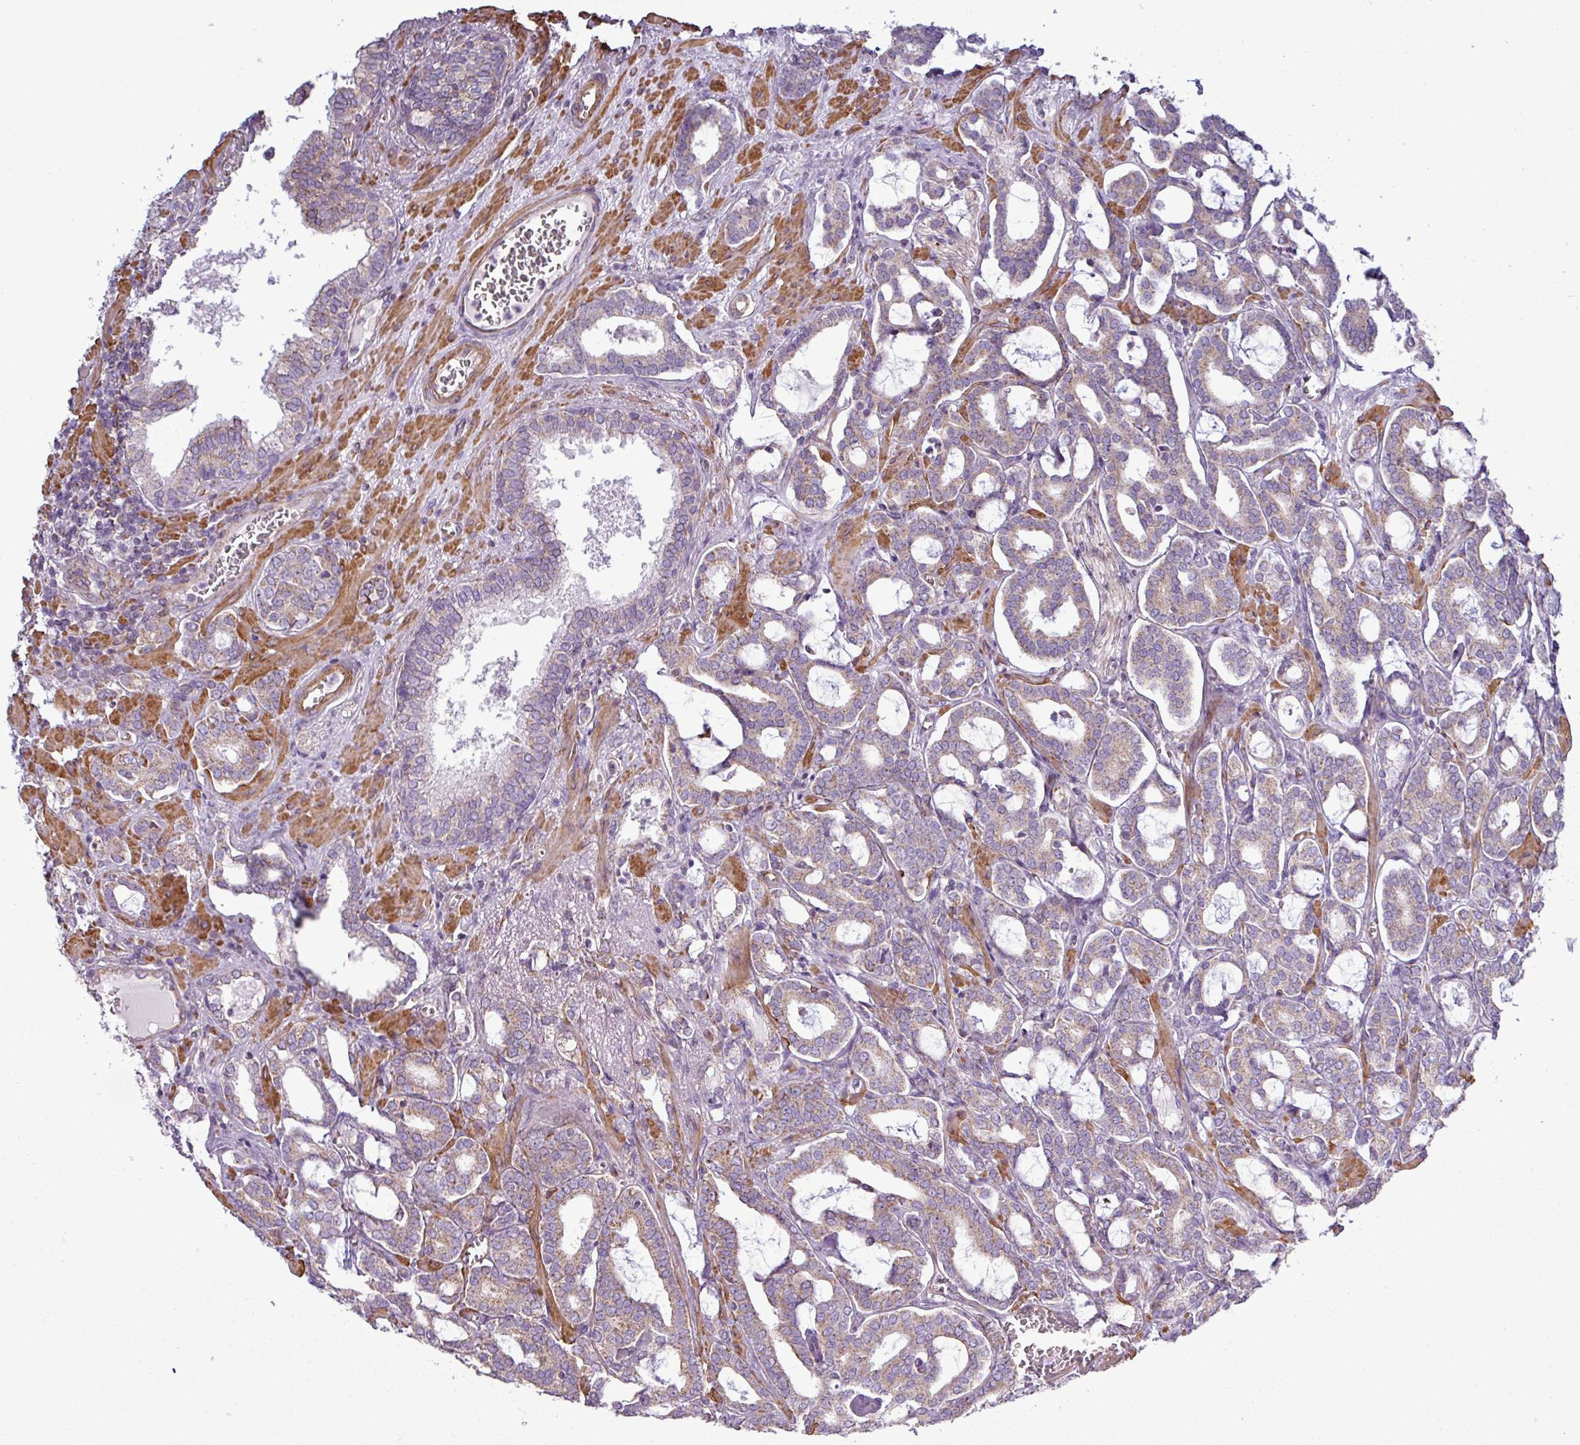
{"staining": {"intensity": "weak", "quantity": "<25%", "location": "cytoplasmic/membranous"}, "tissue": "prostate cancer", "cell_type": "Tumor cells", "image_type": "cancer", "snomed": [{"axis": "morphology", "description": "Adenocarcinoma, High grade"}, {"axis": "topography", "description": "Prostate and seminal vesicle, NOS"}], "caption": "An immunohistochemistry (IHC) micrograph of prostate cancer (high-grade adenocarcinoma) is shown. There is no staining in tumor cells of prostate cancer (high-grade adenocarcinoma).", "gene": "BTN2A2", "patient": {"sex": "male", "age": 67}}